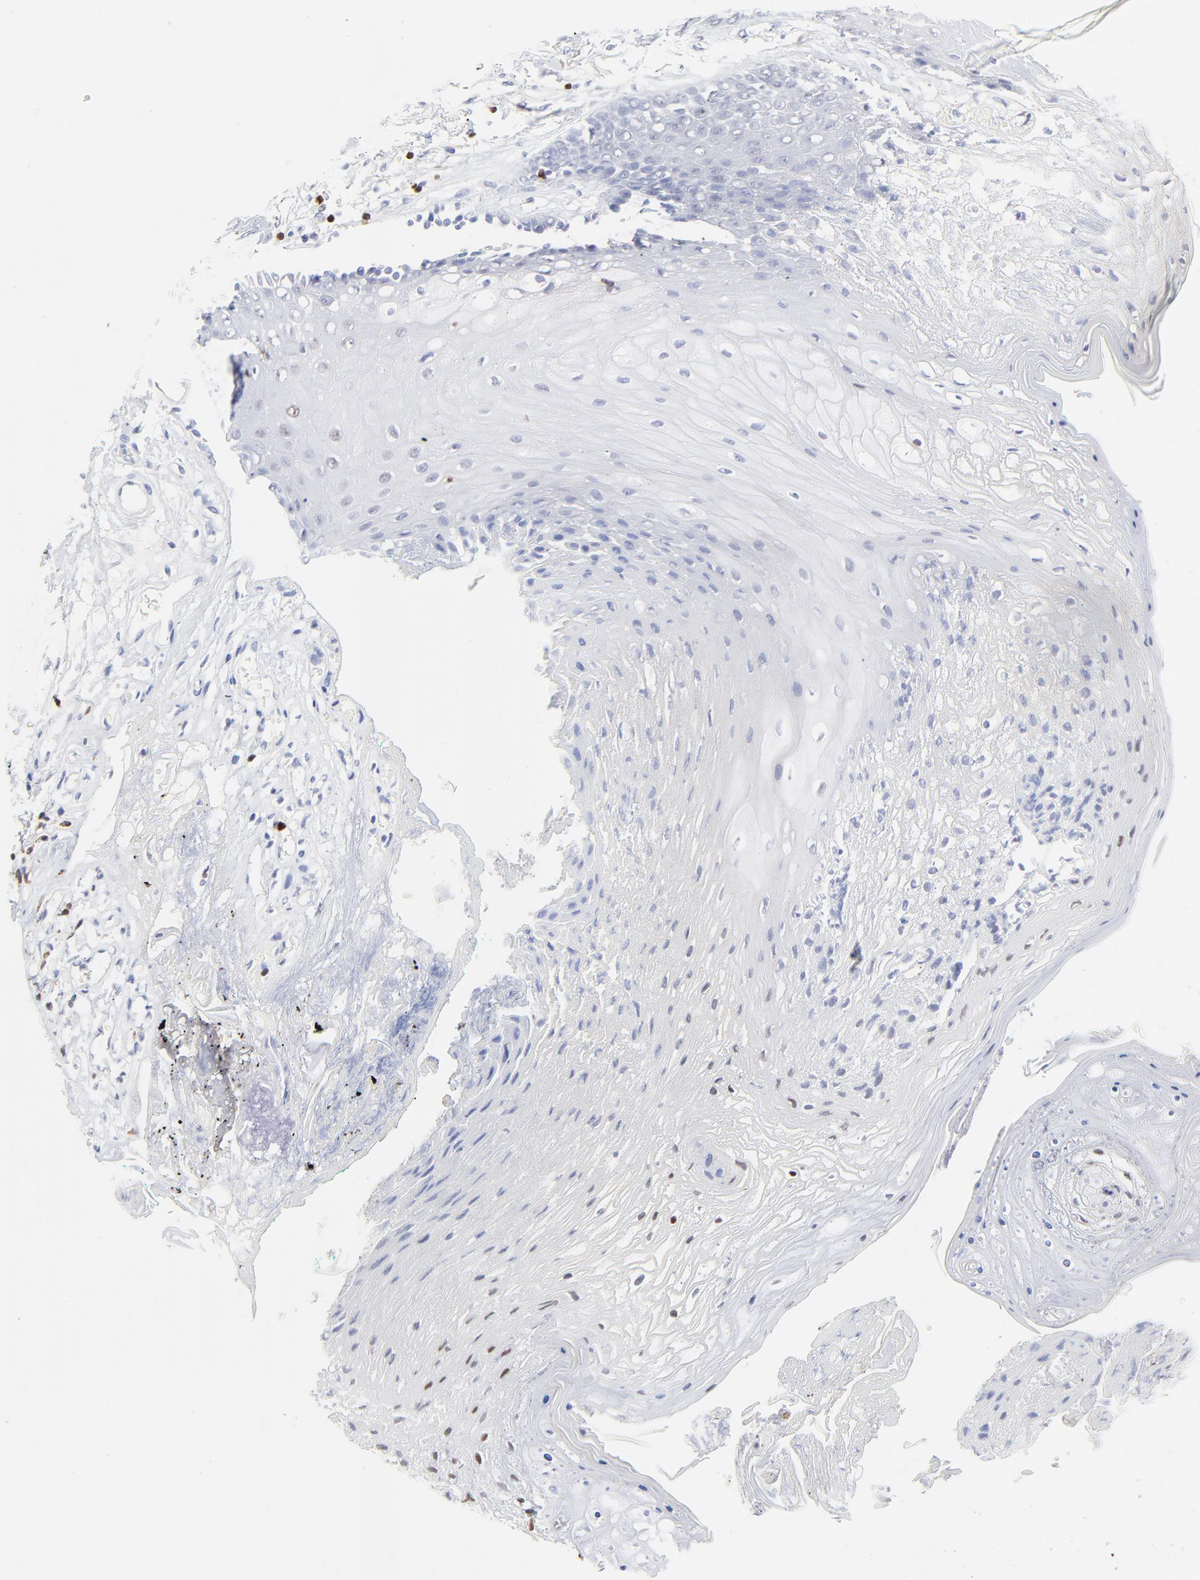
{"staining": {"intensity": "negative", "quantity": "none", "location": "none"}, "tissue": "oral mucosa", "cell_type": "Squamous epithelial cells", "image_type": "normal", "snomed": [{"axis": "morphology", "description": "Normal tissue, NOS"}, {"axis": "morphology", "description": "Squamous cell carcinoma, NOS"}, {"axis": "topography", "description": "Skeletal muscle"}, {"axis": "topography", "description": "Oral tissue"}, {"axis": "topography", "description": "Head-Neck"}], "caption": "Squamous epithelial cells show no significant protein positivity in unremarkable oral mucosa. Brightfield microscopy of immunohistochemistry (IHC) stained with DAB (3,3'-diaminobenzidine) (brown) and hematoxylin (blue), captured at high magnification.", "gene": "ZAP70", "patient": {"sex": "female", "age": 84}}